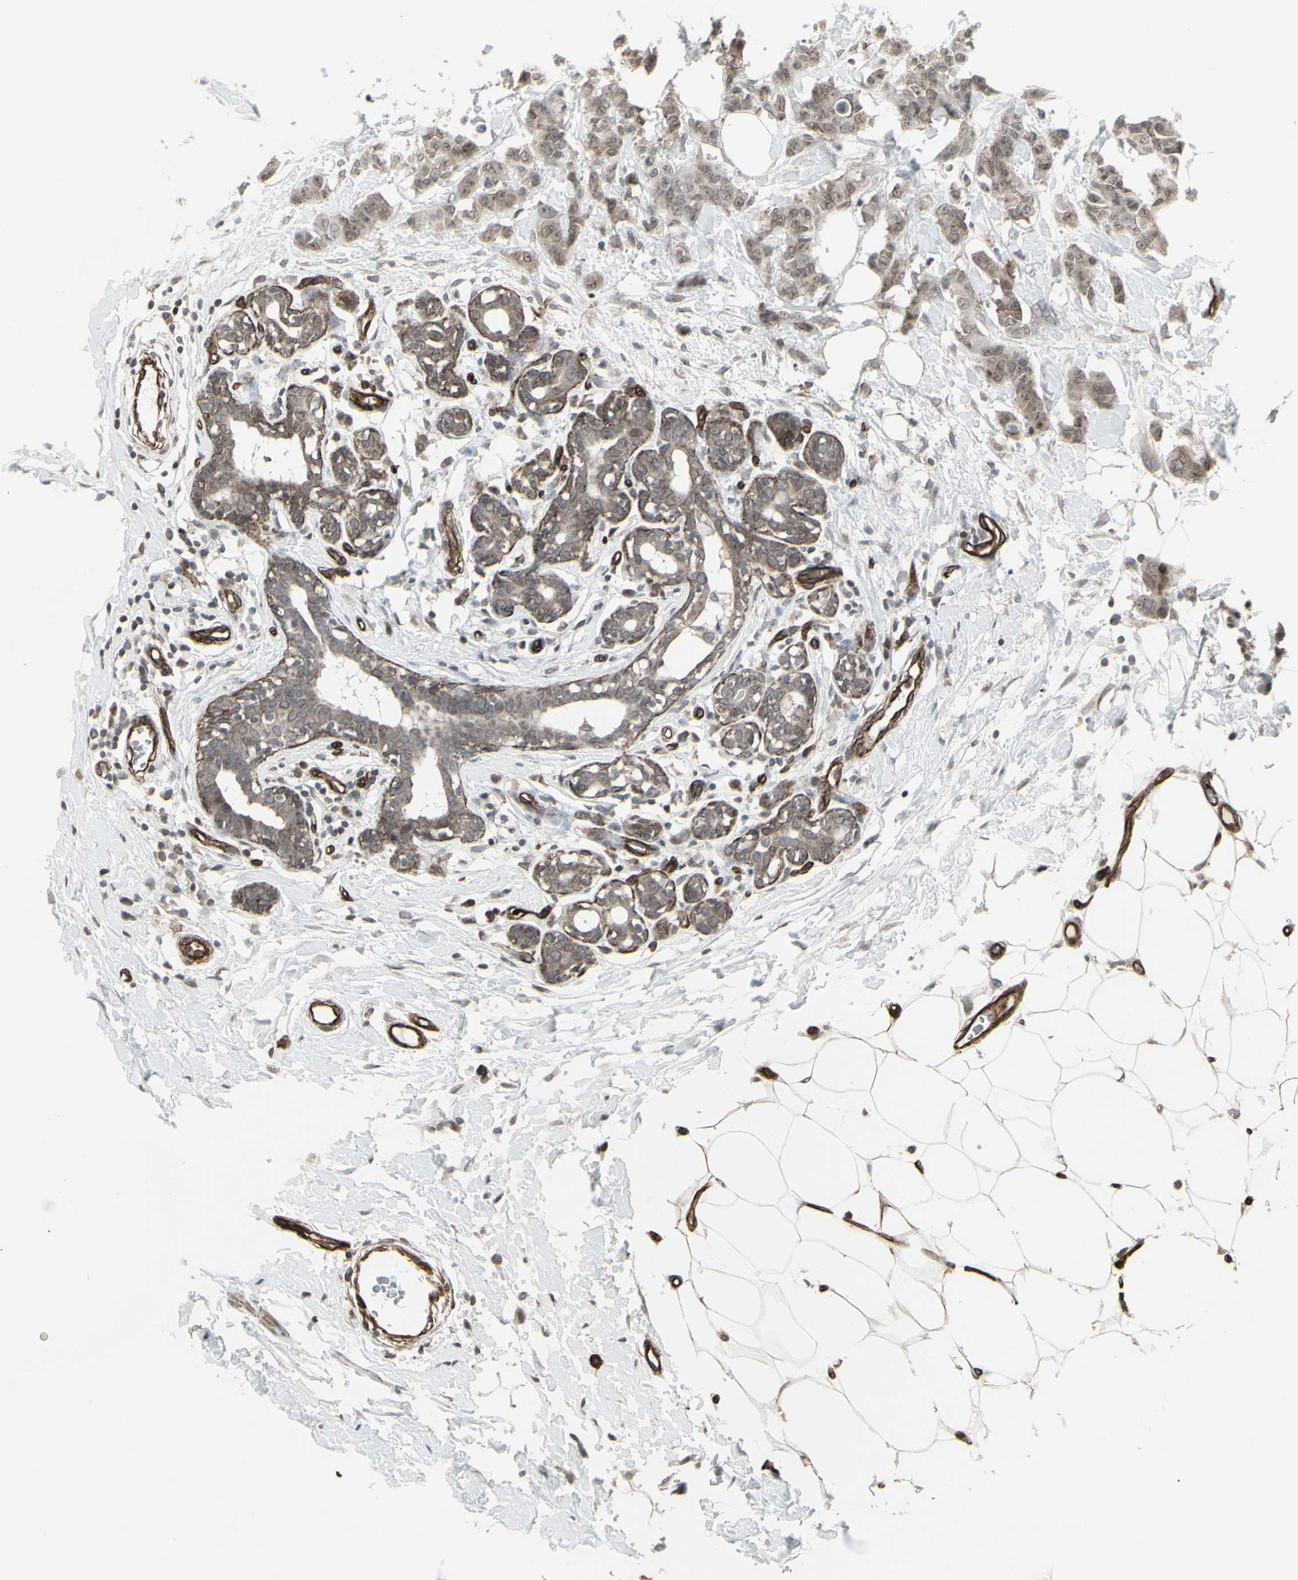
{"staining": {"intensity": "moderate", "quantity": ">75%", "location": "cytoplasmic/membranous,nuclear"}, "tissue": "breast cancer", "cell_type": "Tumor cells", "image_type": "cancer", "snomed": [{"axis": "morphology", "description": "Normal tissue, NOS"}, {"axis": "morphology", "description": "Duct carcinoma"}, {"axis": "topography", "description": "Breast"}], "caption": "The image exhibits immunohistochemical staining of breast cancer. There is moderate cytoplasmic/membranous and nuclear expression is appreciated in approximately >75% of tumor cells.", "gene": "DTX3L", "patient": {"sex": "female", "age": 40}}